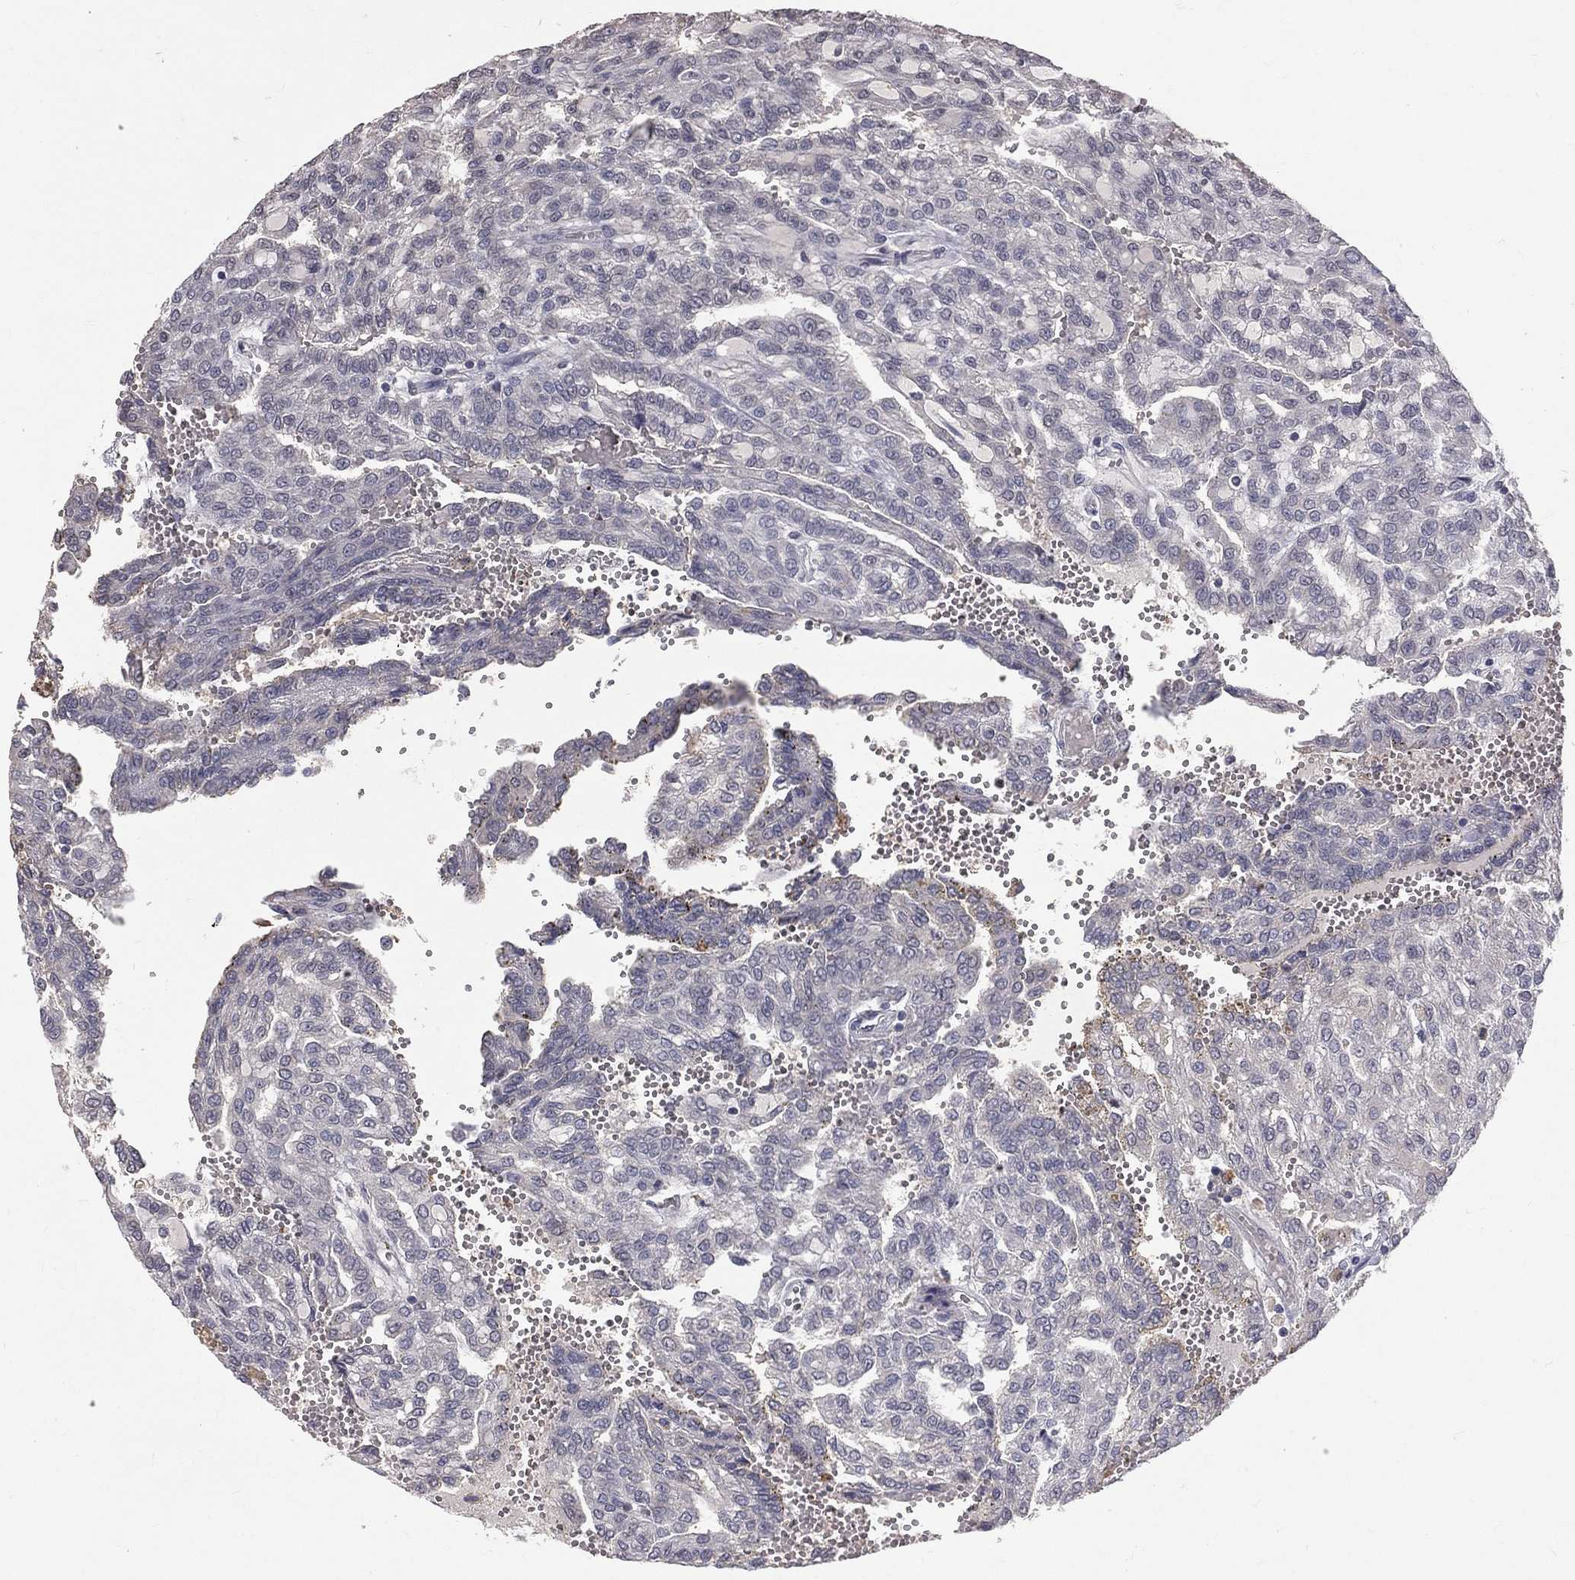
{"staining": {"intensity": "negative", "quantity": "none", "location": "none"}, "tissue": "renal cancer", "cell_type": "Tumor cells", "image_type": "cancer", "snomed": [{"axis": "morphology", "description": "Adenocarcinoma, NOS"}, {"axis": "topography", "description": "Kidney"}], "caption": "The micrograph reveals no significant expression in tumor cells of renal cancer (adenocarcinoma).", "gene": "DSG4", "patient": {"sex": "male", "age": 63}}